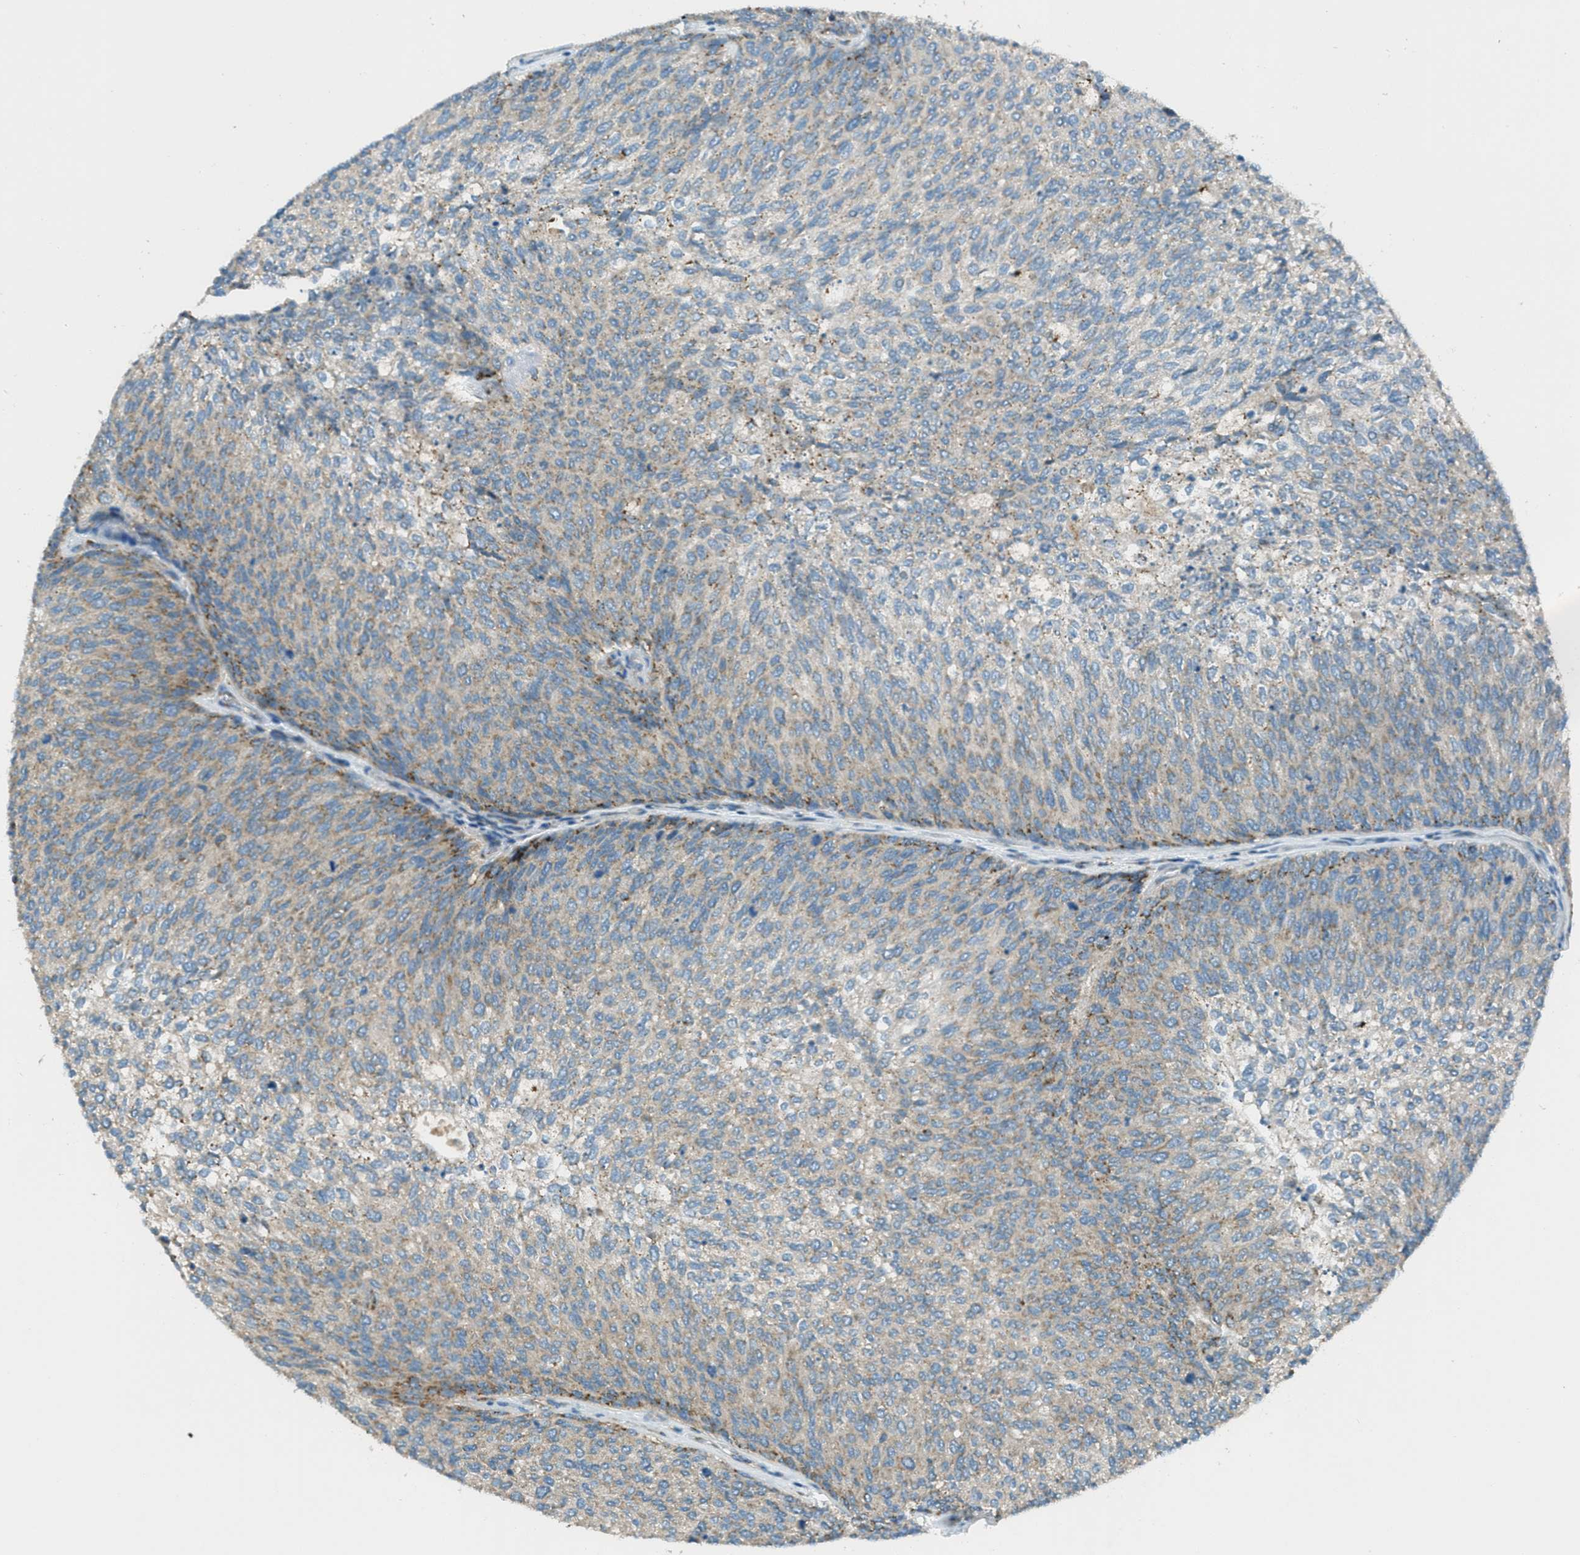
{"staining": {"intensity": "weak", "quantity": ">75%", "location": "cytoplasmic/membranous"}, "tissue": "urothelial cancer", "cell_type": "Tumor cells", "image_type": "cancer", "snomed": [{"axis": "morphology", "description": "Urothelial carcinoma, Low grade"}, {"axis": "topography", "description": "Urinary bladder"}], "caption": "Urothelial cancer tissue displays weak cytoplasmic/membranous staining in approximately >75% of tumor cells, visualized by immunohistochemistry.", "gene": "BCKDK", "patient": {"sex": "female", "age": 79}}